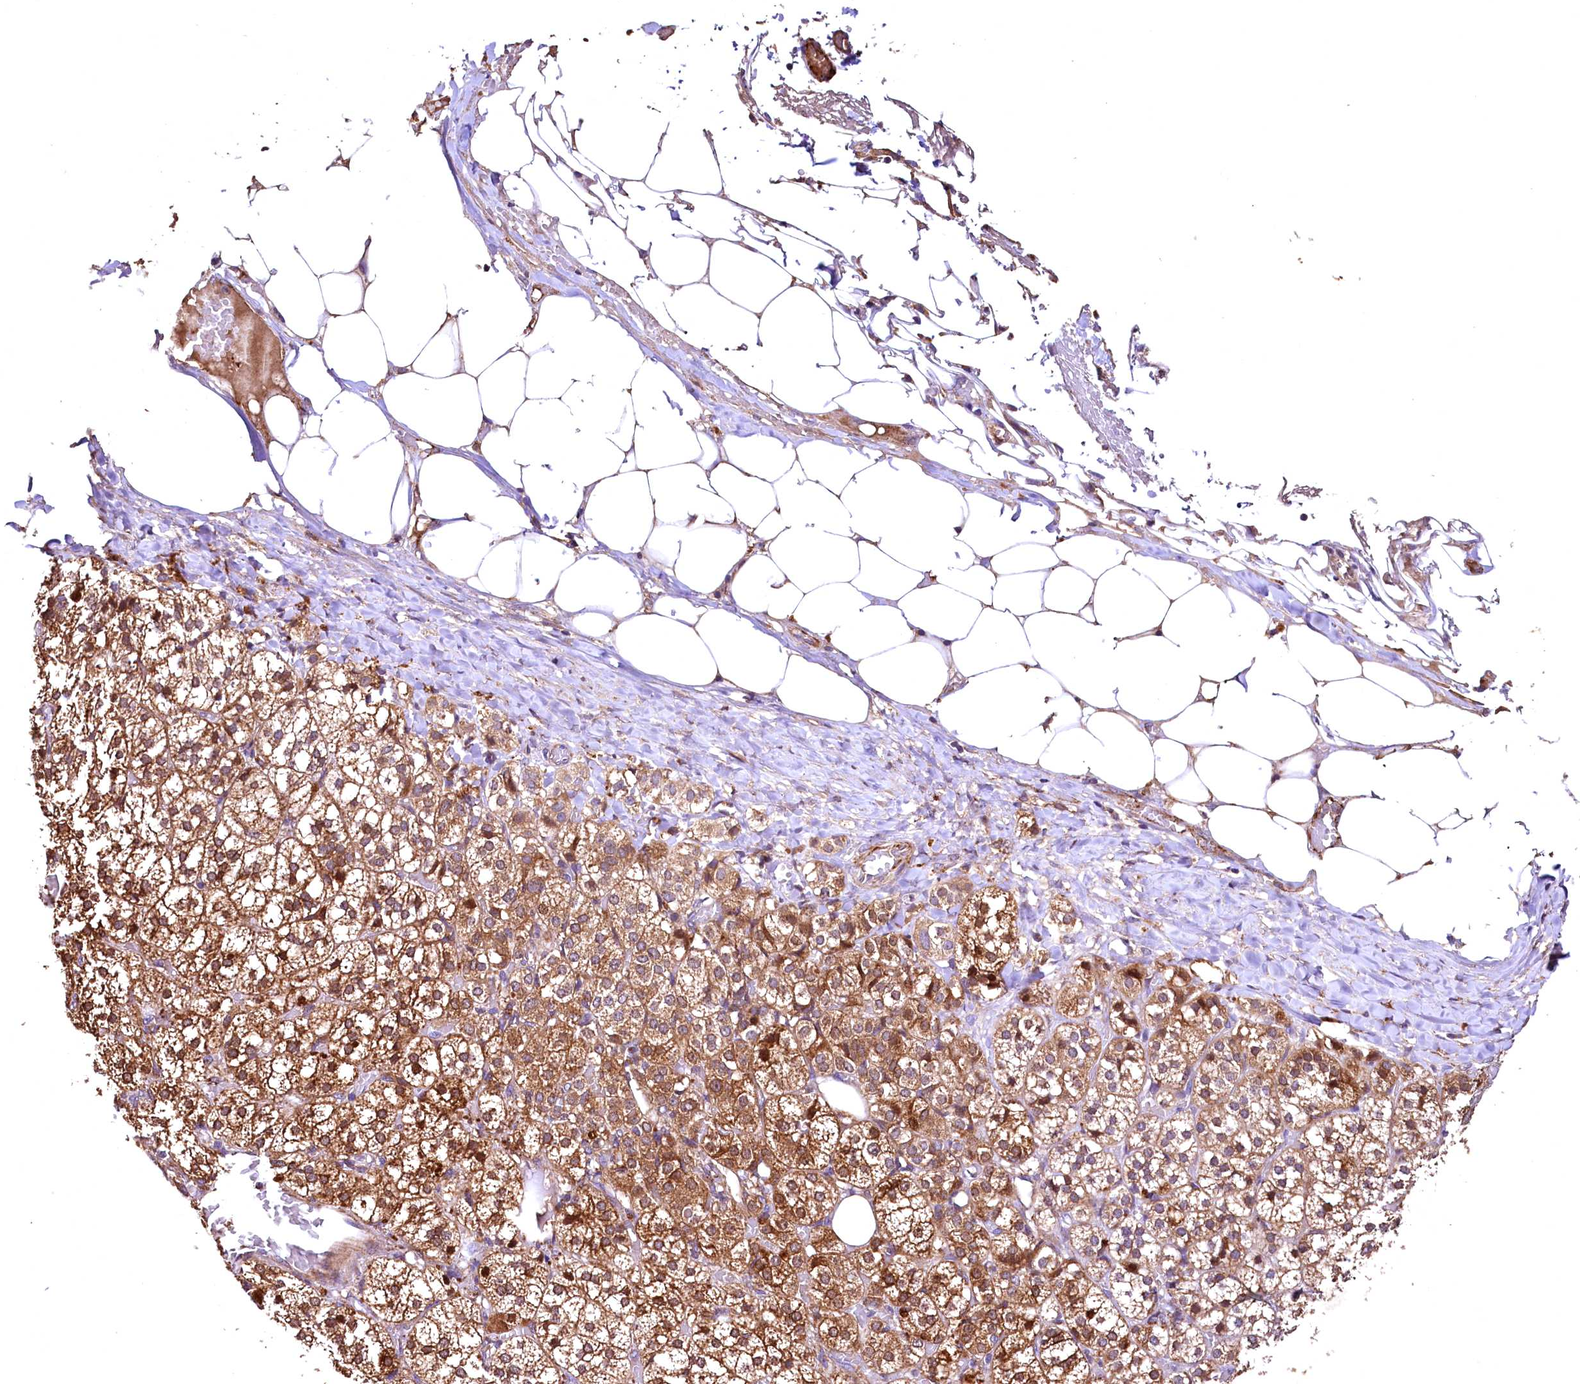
{"staining": {"intensity": "strong", "quantity": ">75%", "location": "cytoplasmic/membranous"}, "tissue": "adrenal gland", "cell_type": "Glandular cells", "image_type": "normal", "snomed": [{"axis": "morphology", "description": "Normal tissue, NOS"}, {"axis": "topography", "description": "Adrenal gland"}], "caption": "The histopathology image shows staining of normal adrenal gland, revealing strong cytoplasmic/membranous protein positivity (brown color) within glandular cells. The staining is performed using DAB brown chromogen to label protein expression. The nuclei are counter-stained blue using hematoxylin.", "gene": "RASSF1", "patient": {"sex": "female", "age": 61}}